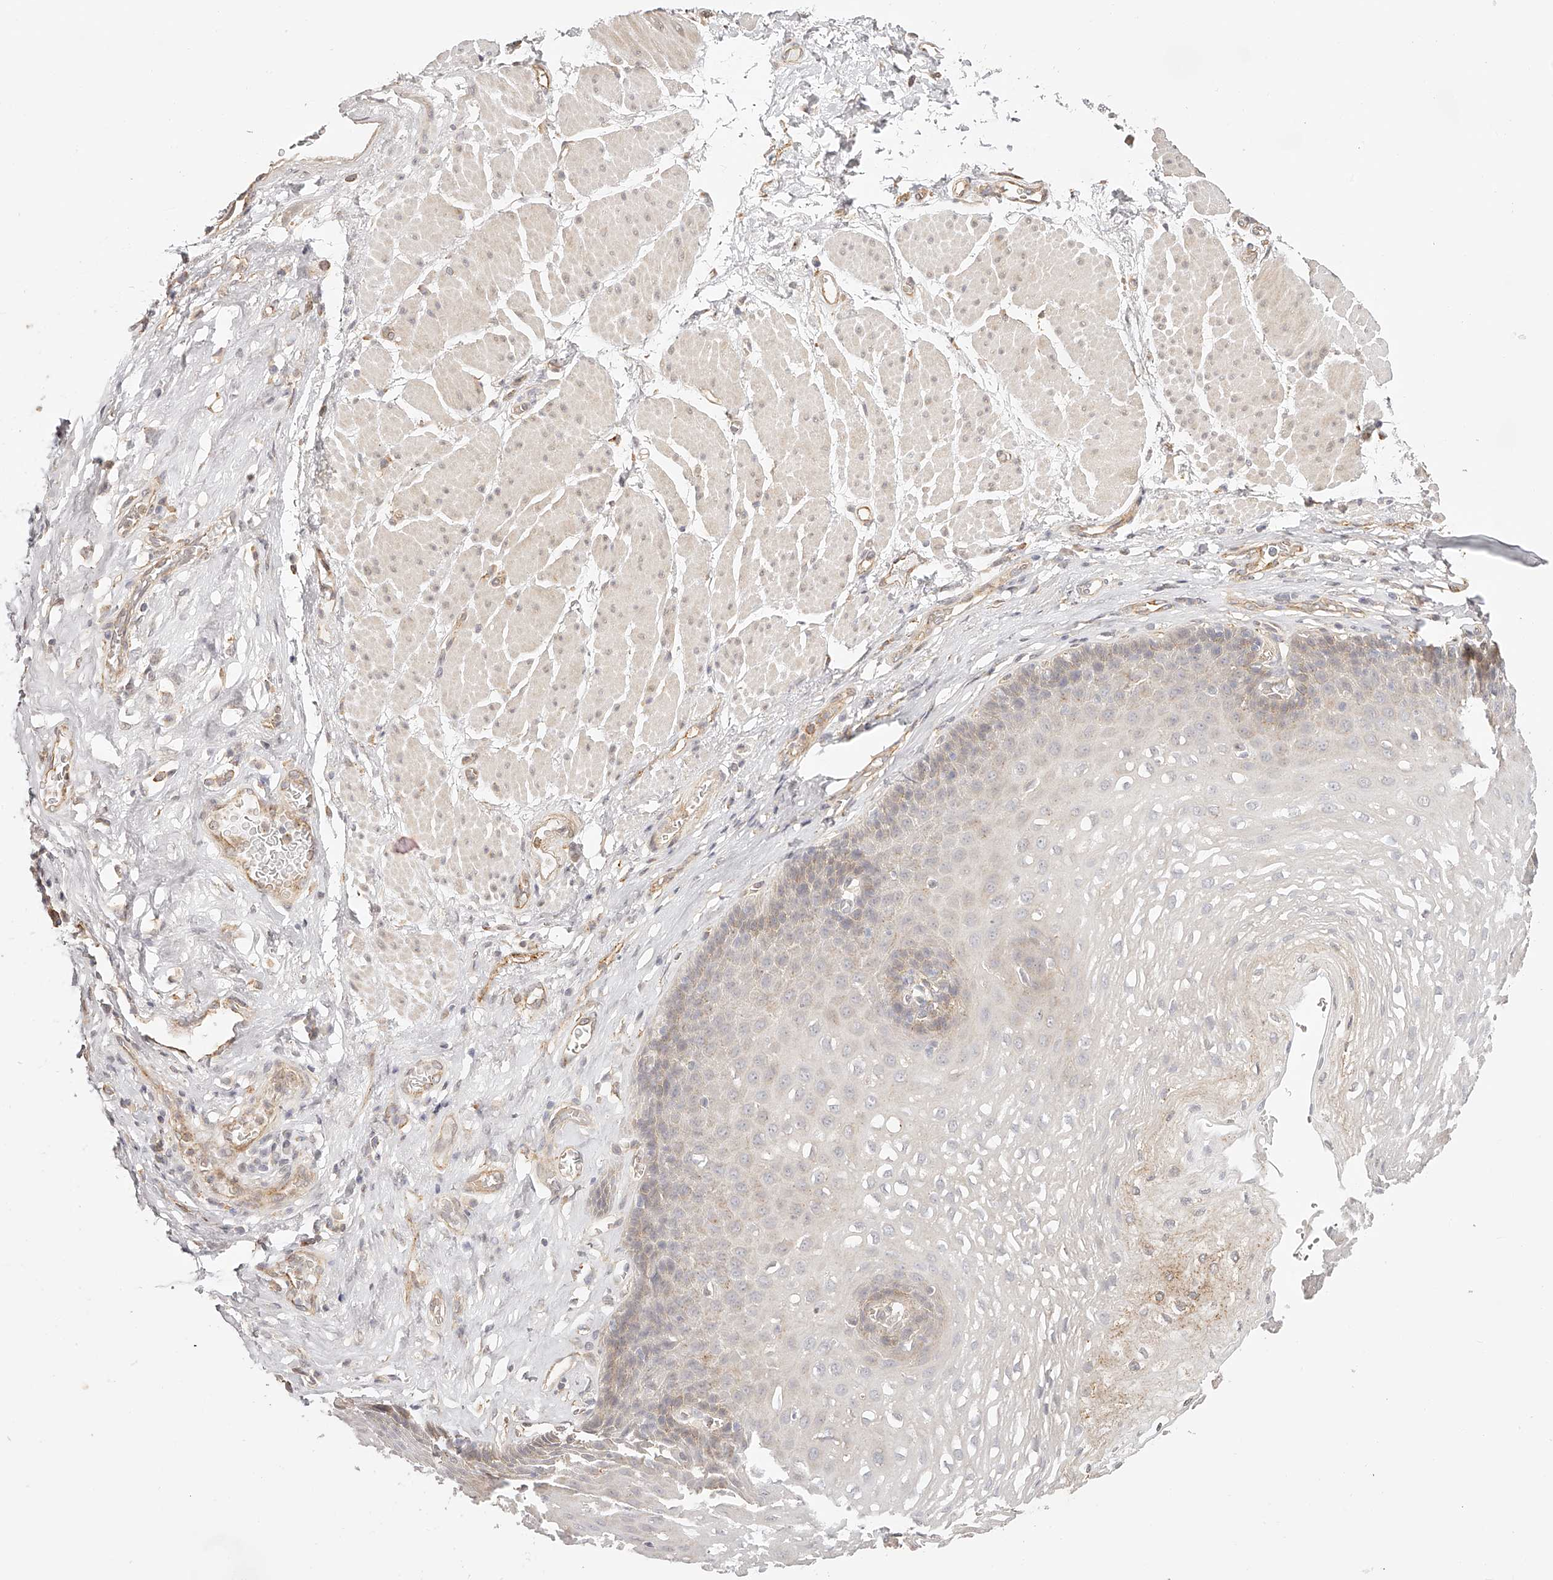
{"staining": {"intensity": "weak", "quantity": "<25%", "location": "cytoplasmic/membranous"}, "tissue": "esophagus", "cell_type": "Squamous epithelial cells", "image_type": "normal", "snomed": [{"axis": "morphology", "description": "Normal tissue, NOS"}, {"axis": "topography", "description": "Esophagus"}], "caption": "High power microscopy histopathology image of an immunohistochemistry image of unremarkable esophagus, revealing no significant staining in squamous epithelial cells.", "gene": "SYNC", "patient": {"sex": "female", "age": 66}}